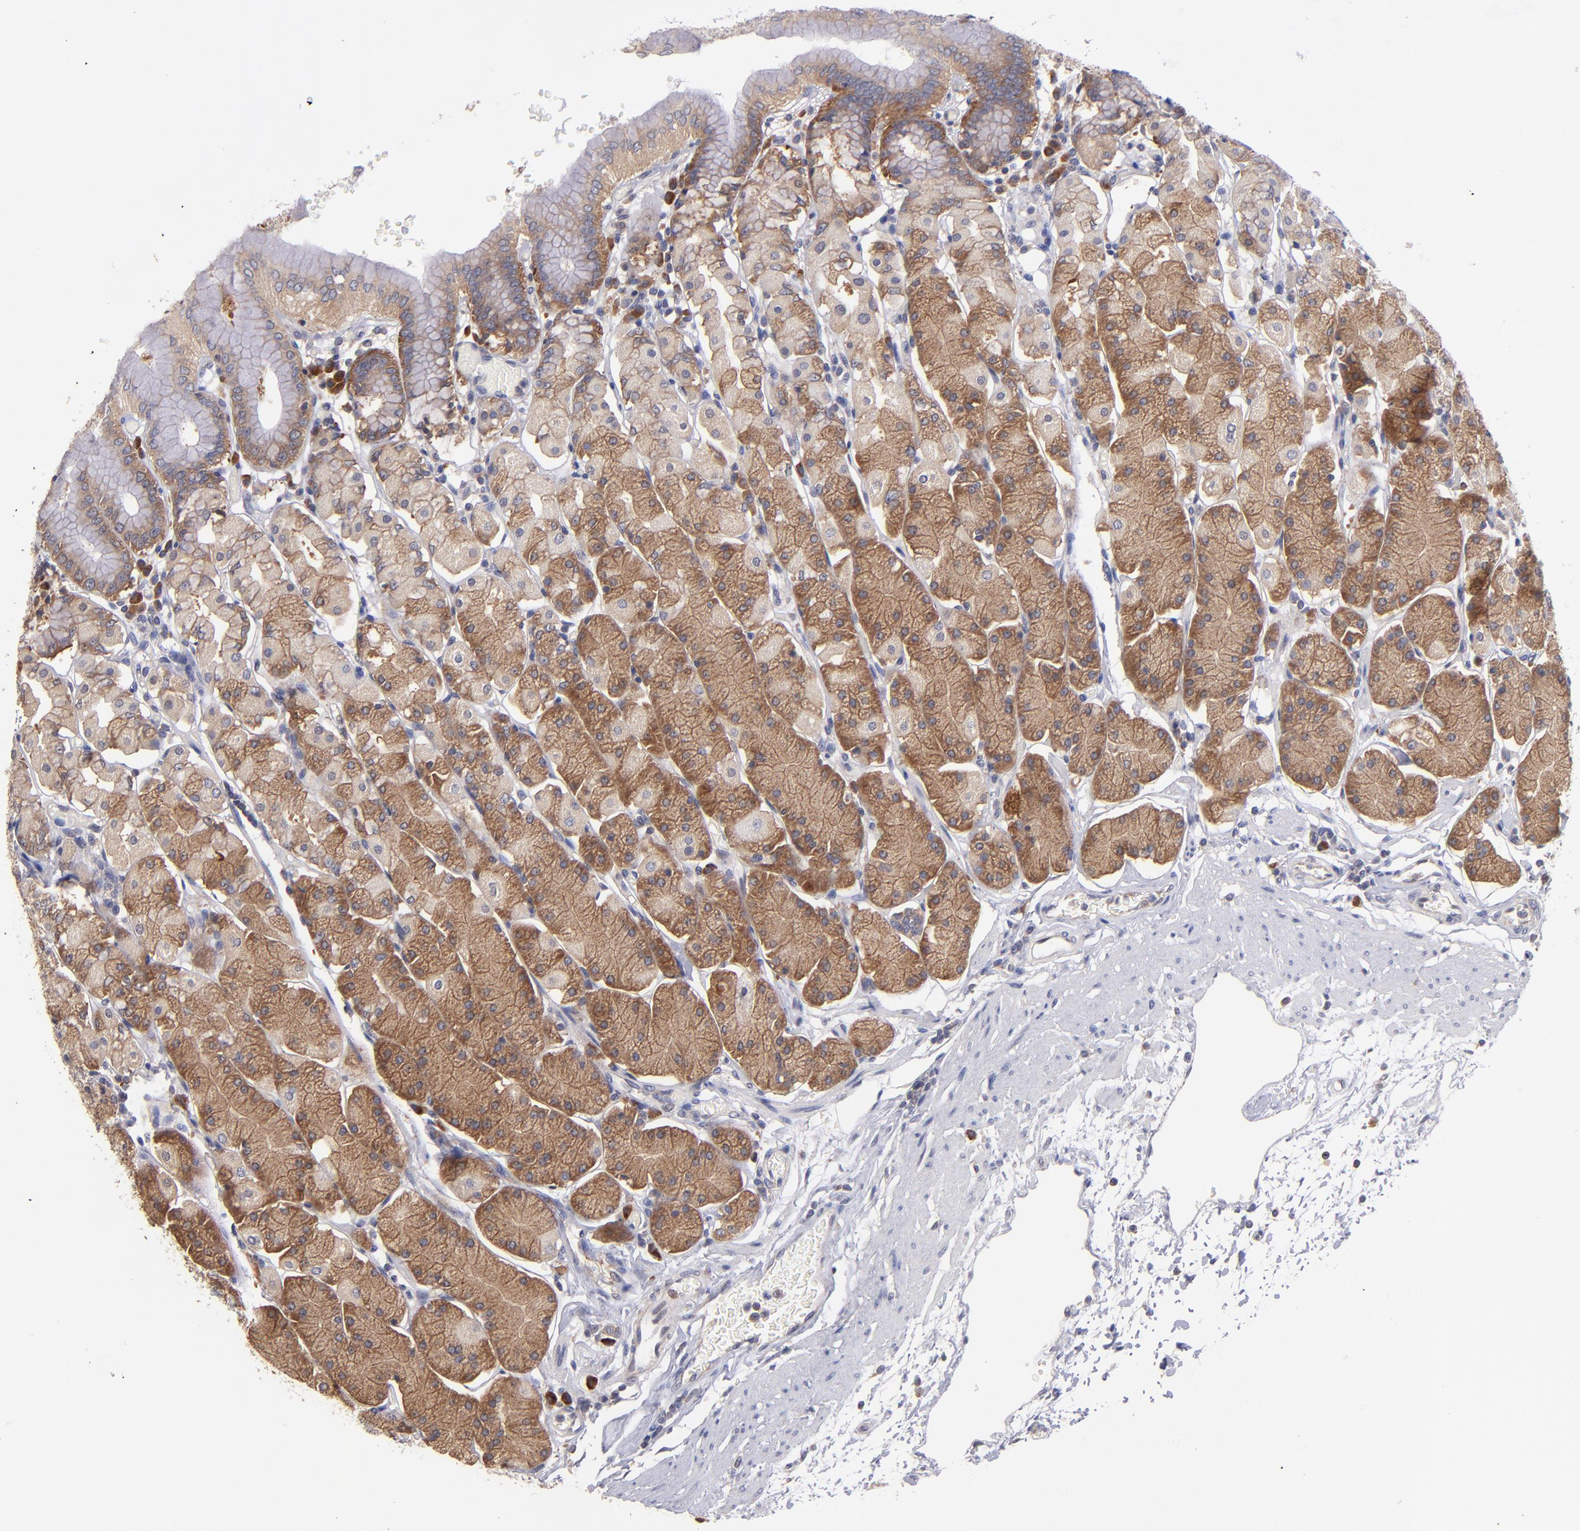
{"staining": {"intensity": "strong", "quantity": ">75%", "location": "cytoplasmic/membranous"}, "tissue": "stomach", "cell_type": "Glandular cells", "image_type": "normal", "snomed": [{"axis": "morphology", "description": "Normal tissue, NOS"}, {"axis": "topography", "description": "Stomach, upper"}, {"axis": "topography", "description": "Stomach"}], "caption": "Stomach stained for a protein (brown) shows strong cytoplasmic/membranous positive positivity in about >75% of glandular cells.", "gene": "EIF3L", "patient": {"sex": "male", "age": 76}}